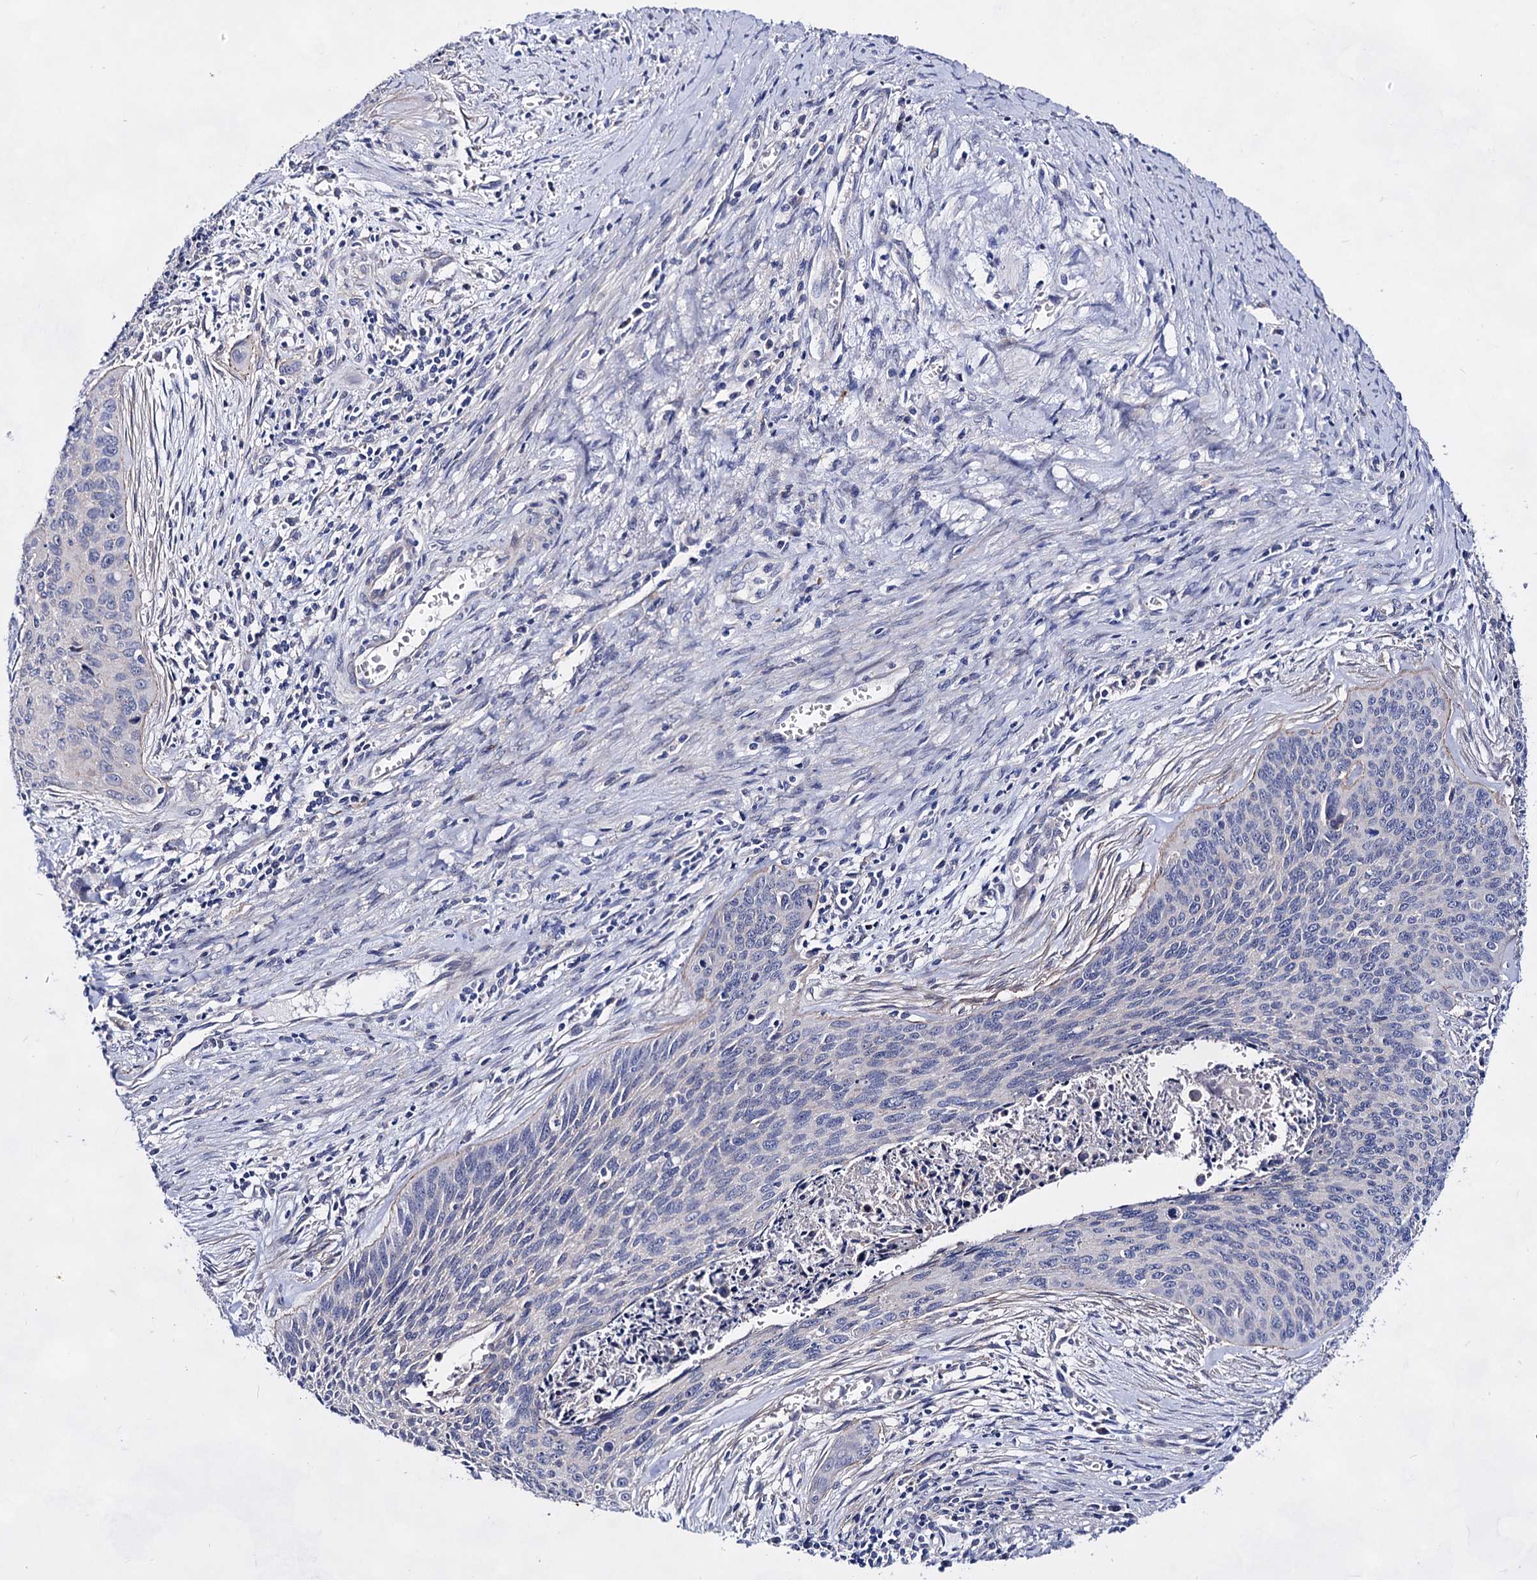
{"staining": {"intensity": "negative", "quantity": "none", "location": "none"}, "tissue": "cervical cancer", "cell_type": "Tumor cells", "image_type": "cancer", "snomed": [{"axis": "morphology", "description": "Squamous cell carcinoma, NOS"}, {"axis": "topography", "description": "Cervix"}], "caption": "DAB (3,3'-diaminobenzidine) immunohistochemical staining of human cervical cancer shows no significant staining in tumor cells.", "gene": "PLIN1", "patient": {"sex": "female", "age": 55}}